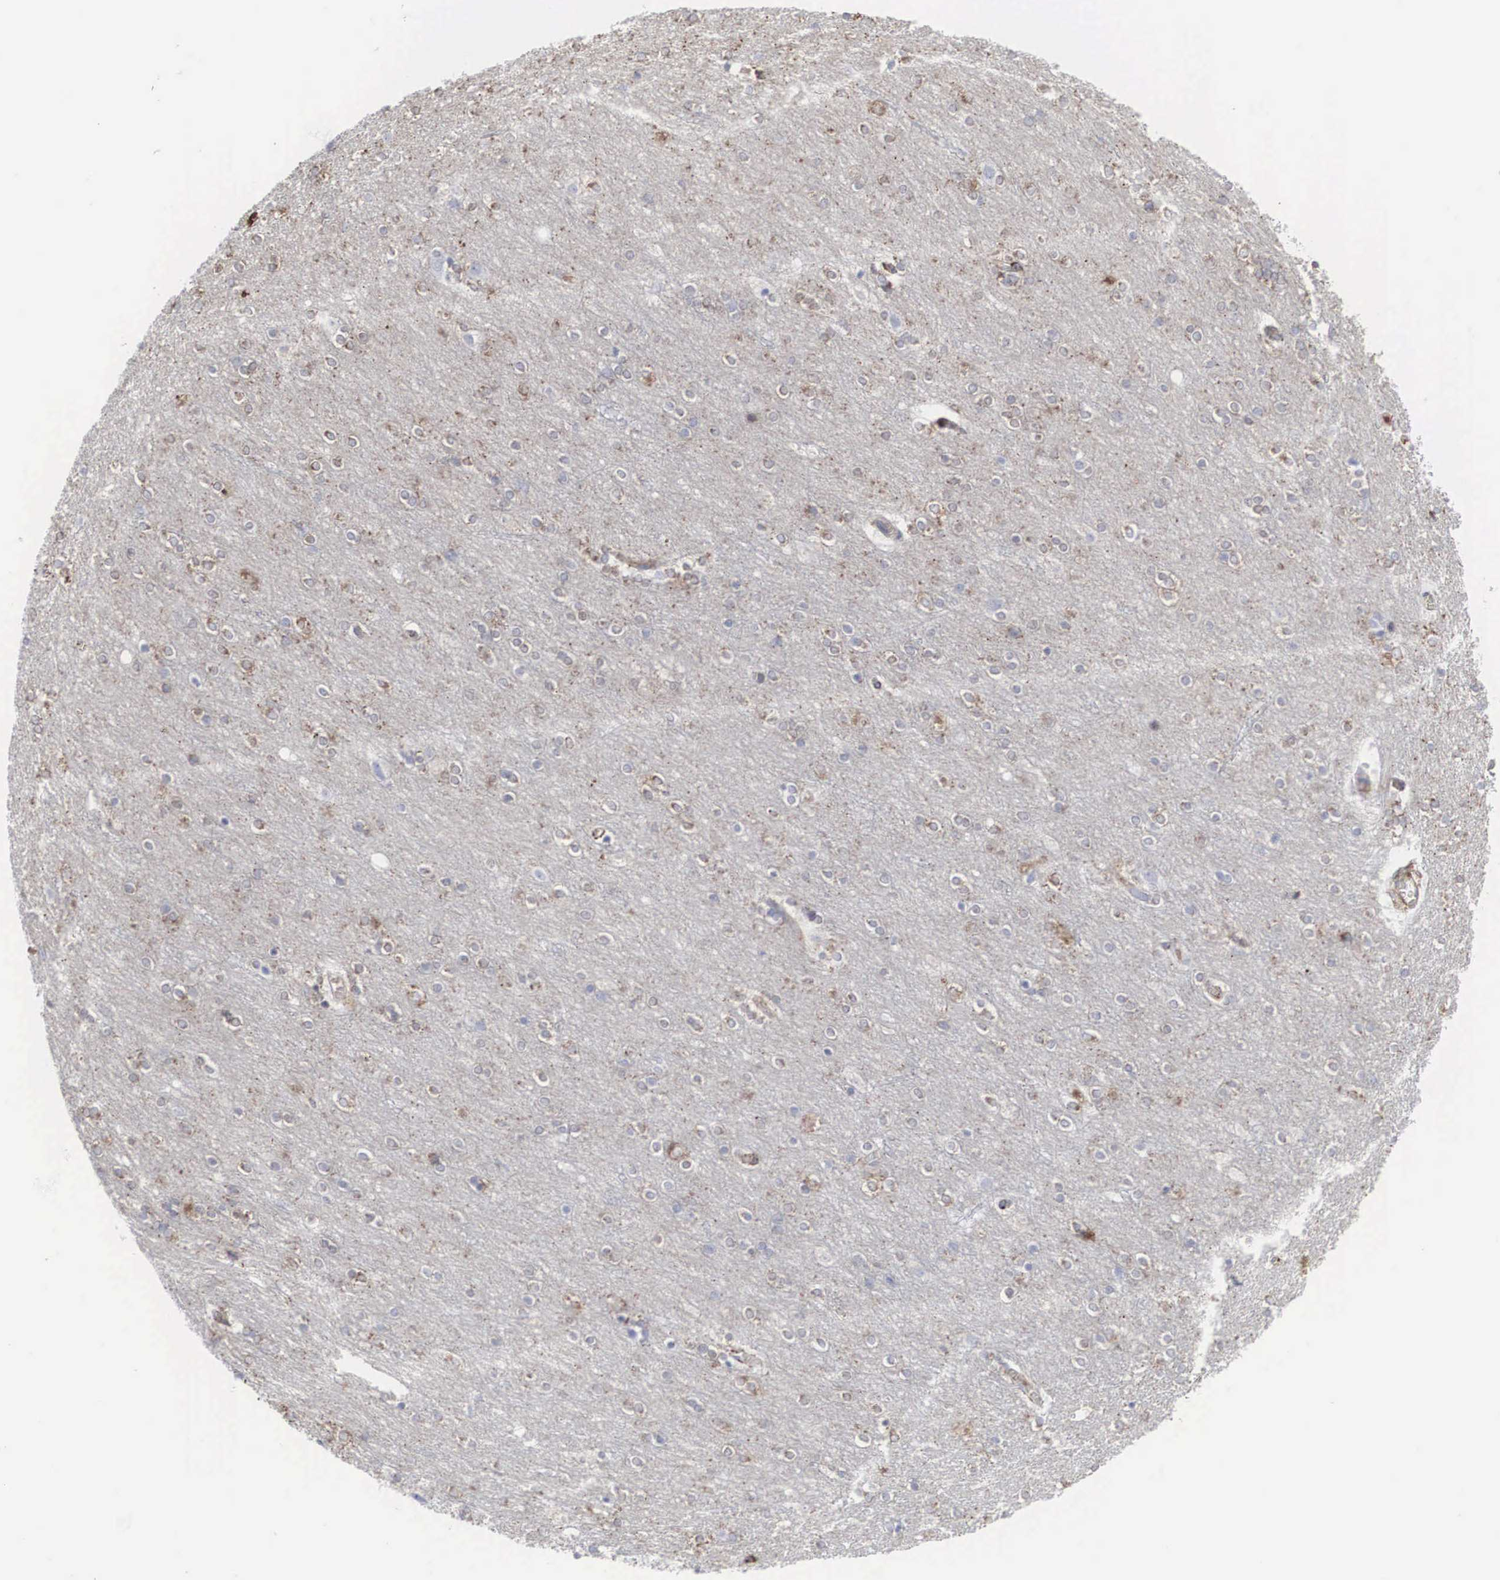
{"staining": {"intensity": "negative", "quantity": "none", "location": "none"}, "tissue": "cerebral cortex", "cell_type": "Endothelial cells", "image_type": "normal", "snomed": [{"axis": "morphology", "description": "Normal tissue, NOS"}, {"axis": "topography", "description": "Cerebral cortex"}], "caption": "Endothelial cells show no significant expression in unremarkable cerebral cortex. The staining was performed using DAB to visualize the protein expression in brown, while the nuclei were stained in blue with hematoxylin (Magnification: 20x).", "gene": "LGALS3BP", "patient": {"sex": "female", "age": 54}}